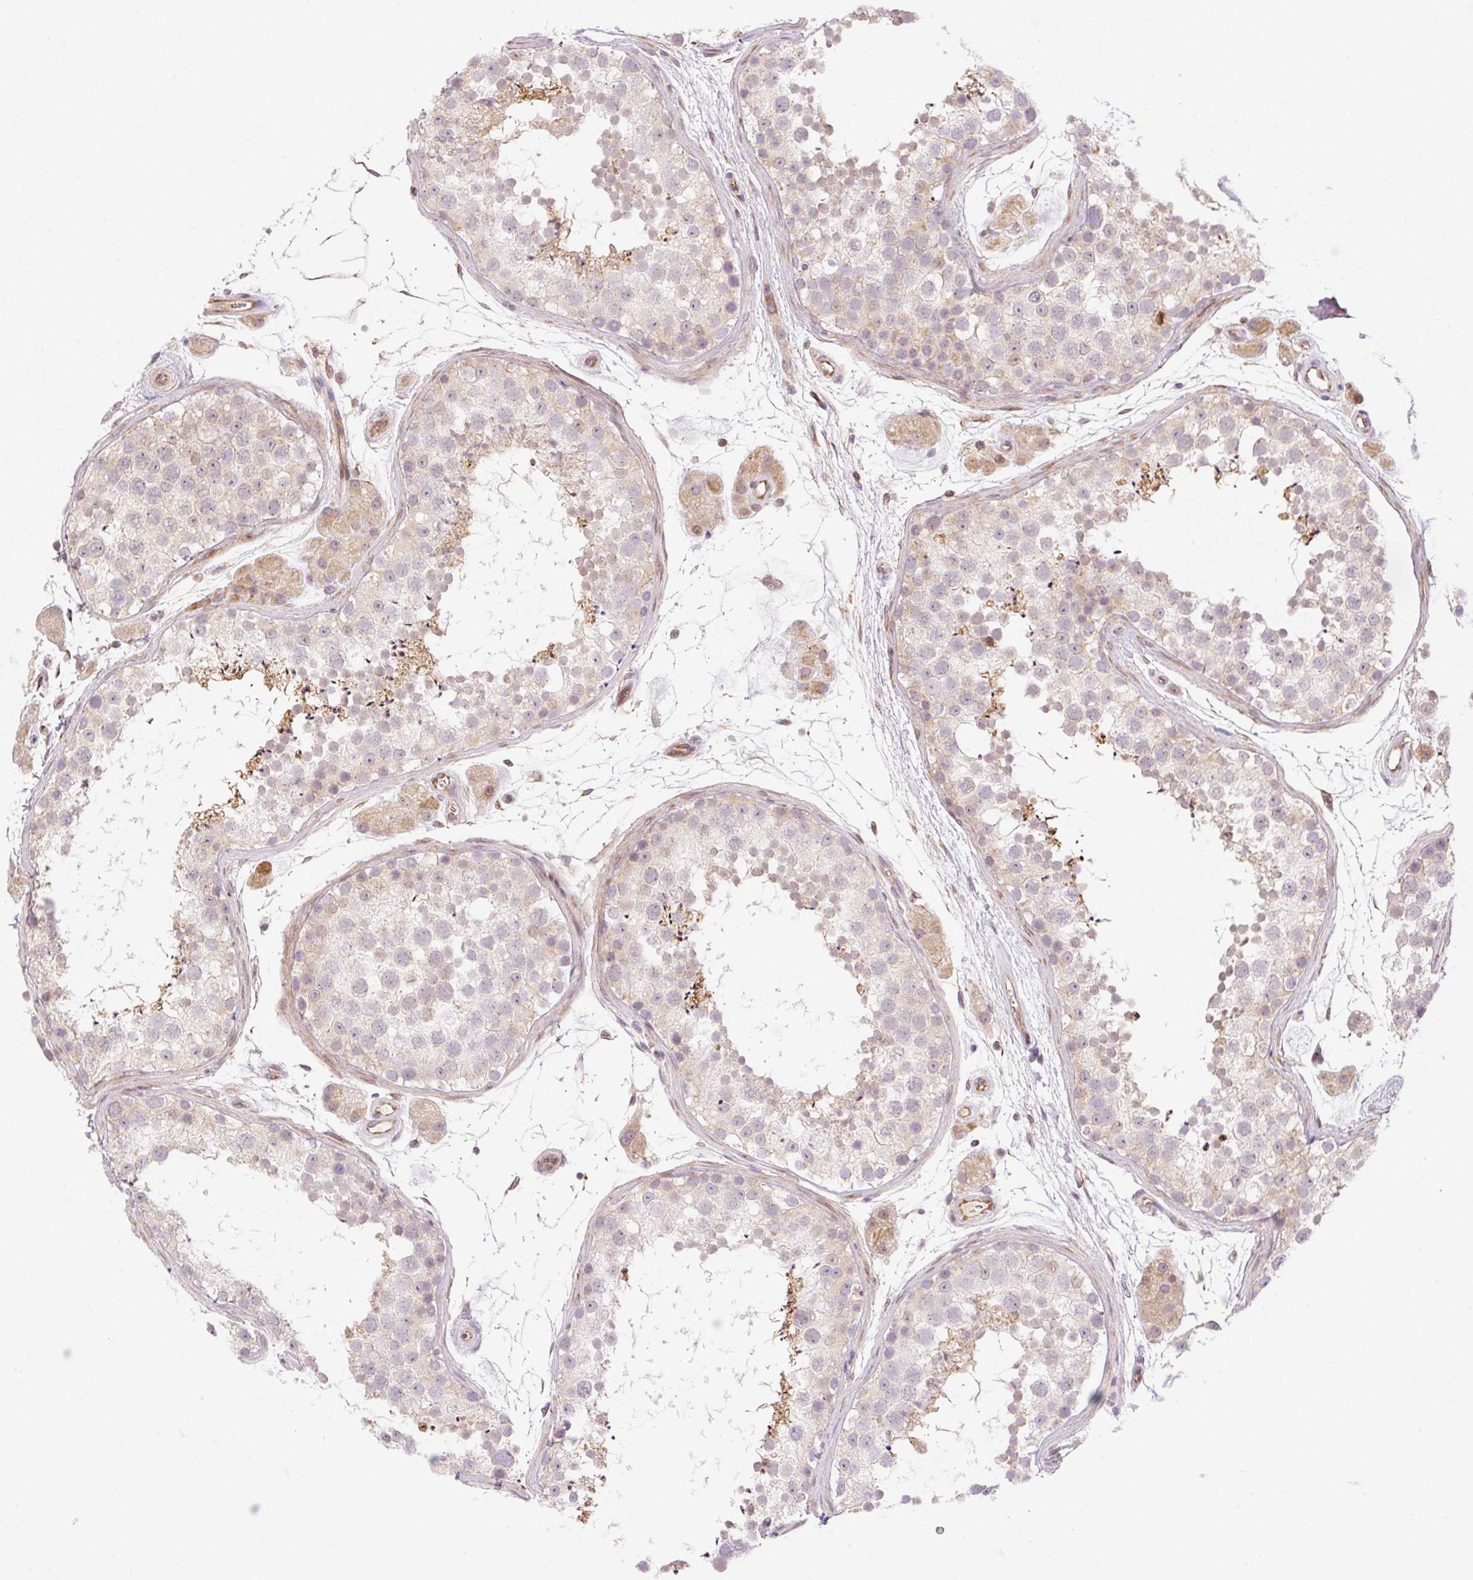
{"staining": {"intensity": "moderate", "quantity": "<25%", "location": "cytoplasmic/membranous,nuclear"}, "tissue": "testis", "cell_type": "Cells in seminiferous ducts", "image_type": "normal", "snomed": [{"axis": "morphology", "description": "Normal tissue, NOS"}, {"axis": "topography", "description": "Testis"}], "caption": "DAB immunohistochemical staining of unremarkable human testis shows moderate cytoplasmic/membranous,nuclear protein positivity in about <25% of cells in seminiferous ducts. (brown staining indicates protein expression, while blue staining denotes nuclei).", "gene": "ZNF394", "patient": {"sex": "male", "age": 41}}